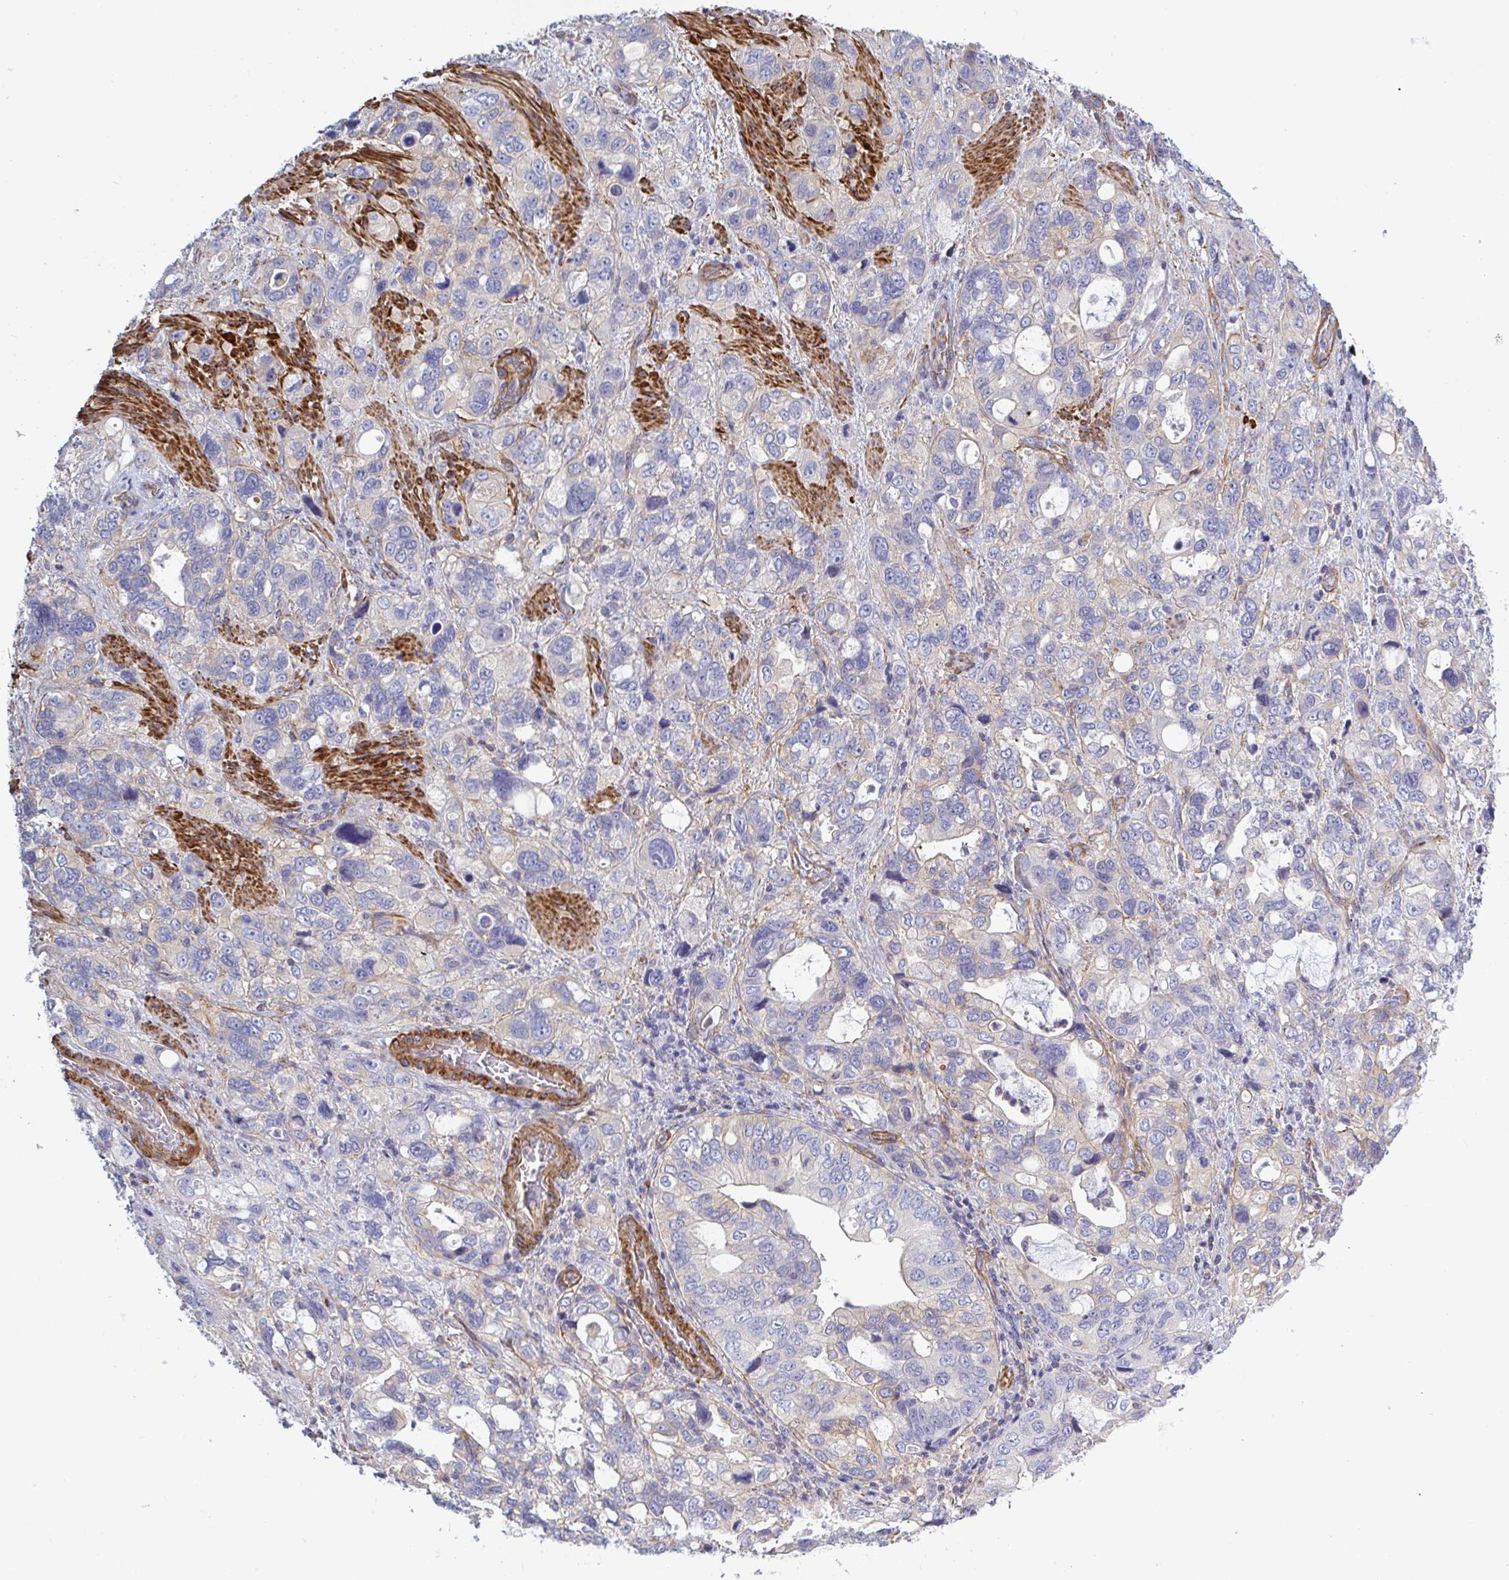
{"staining": {"intensity": "negative", "quantity": "none", "location": "none"}, "tissue": "stomach cancer", "cell_type": "Tumor cells", "image_type": "cancer", "snomed": [{"axis": "morphology", "description": "Adenocarcinoma, NOS"}, {"axis": "topography", "description": "Stomach, upper"}], "caption": "Immunohistochemistry of stomach adenocarcinoma shows no expression in tumor cells.", "gene": "SHISA7", "patient": {"sex": "female", "age": 81}}